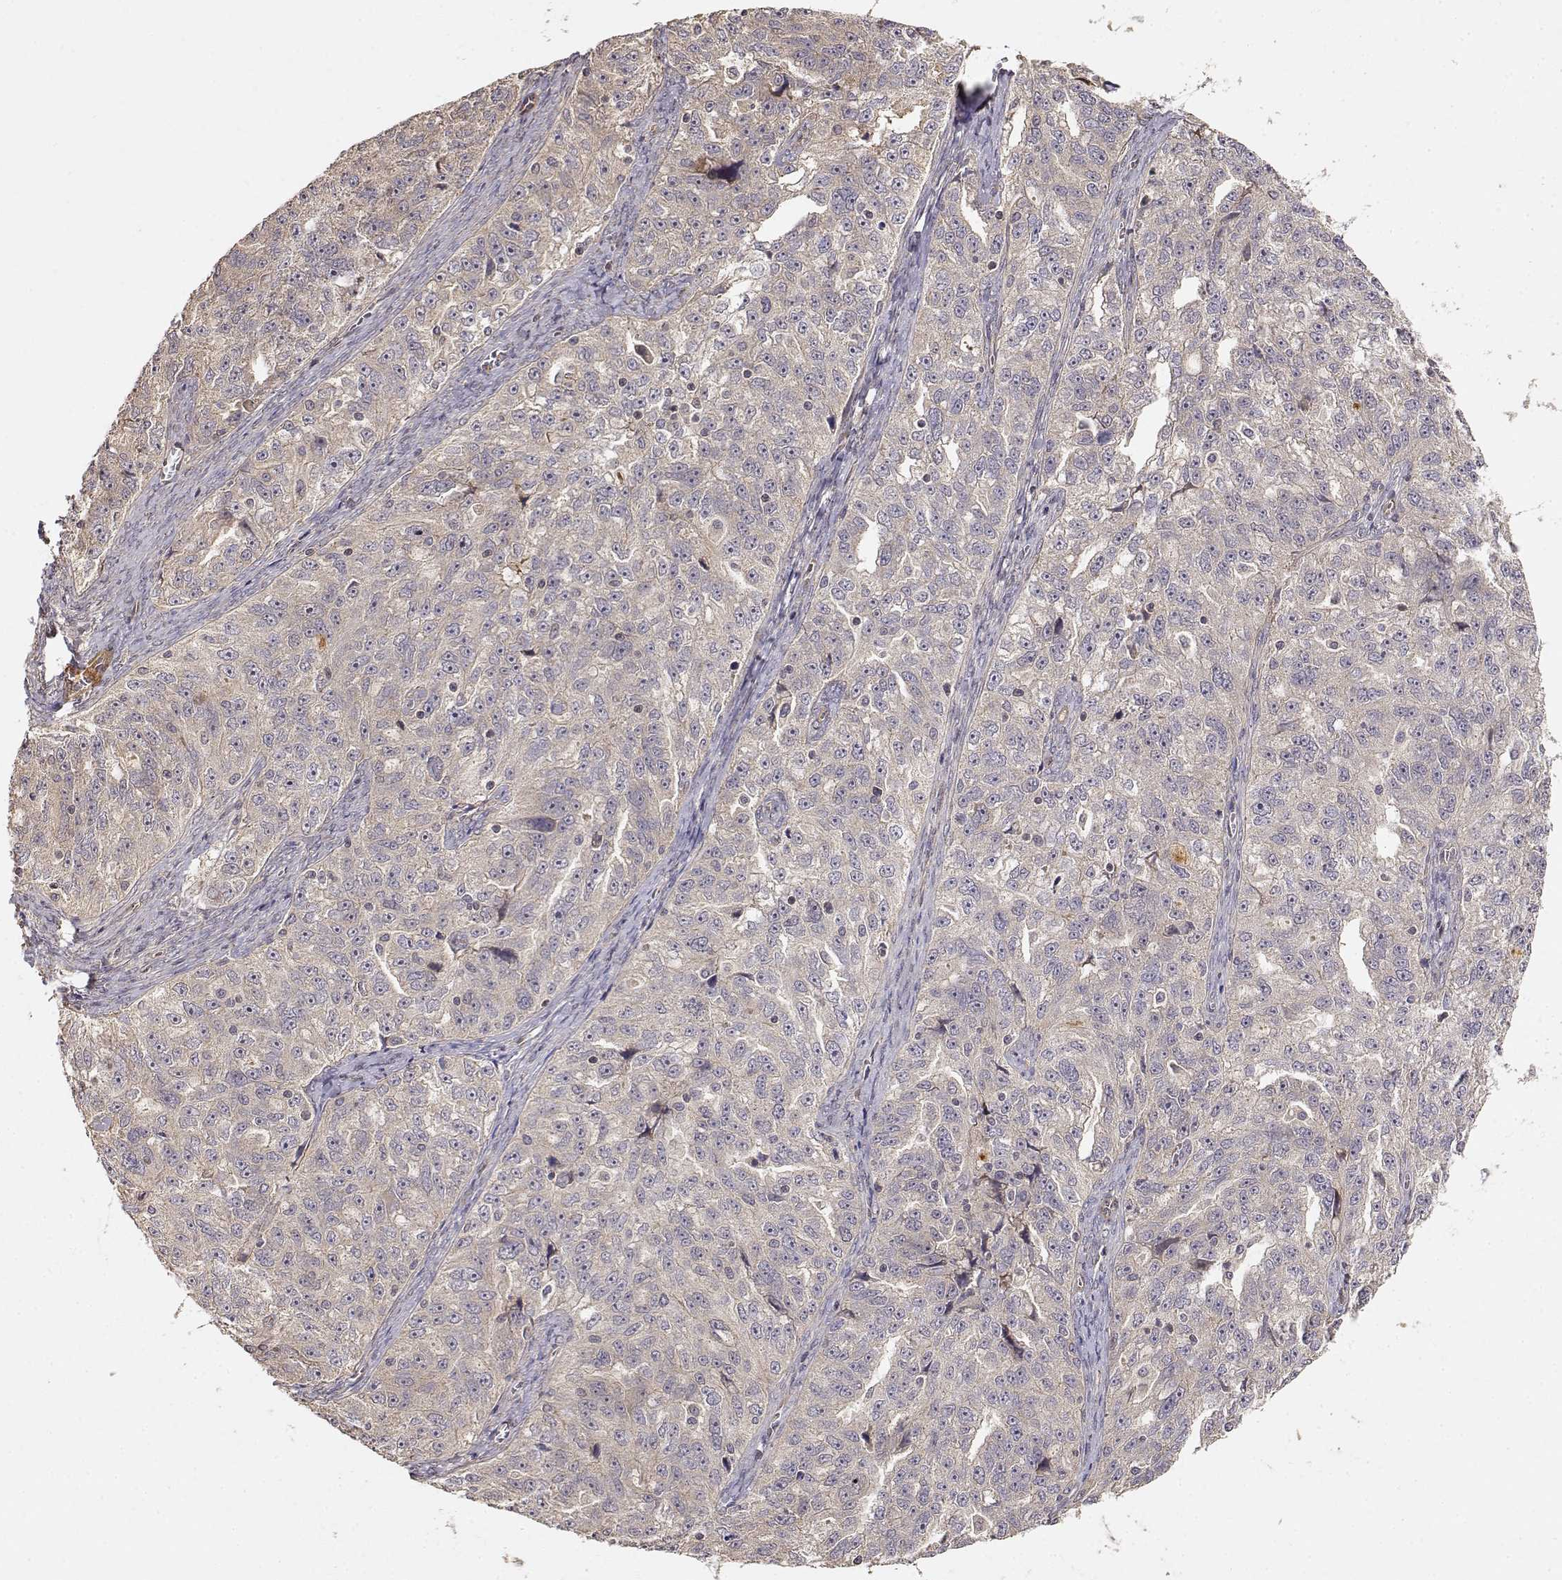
{"staining": {"intensity": "weak", "quantity": "<25%", "location": "cytoplasmic/membranous"}, "tissue": "ovarian cancer", "cell_type": "Tumor cells", "image_type": "cancer", "snomed": [{"axis": "morphology", "description": "Cystadenocarcinoma, serous, NOS"}, {"axis": "topography", "description": "Ovary"}], "caption": "The IHC micrograph has no significant staining in tumor cells of ovarian serous cystadenocarcinoma tissue. (Immunohistochemistry (ihc), brightfield microscopy, high magnification).", "gene": "PICK1", "patient": {"sex": "female", "age": 51}}